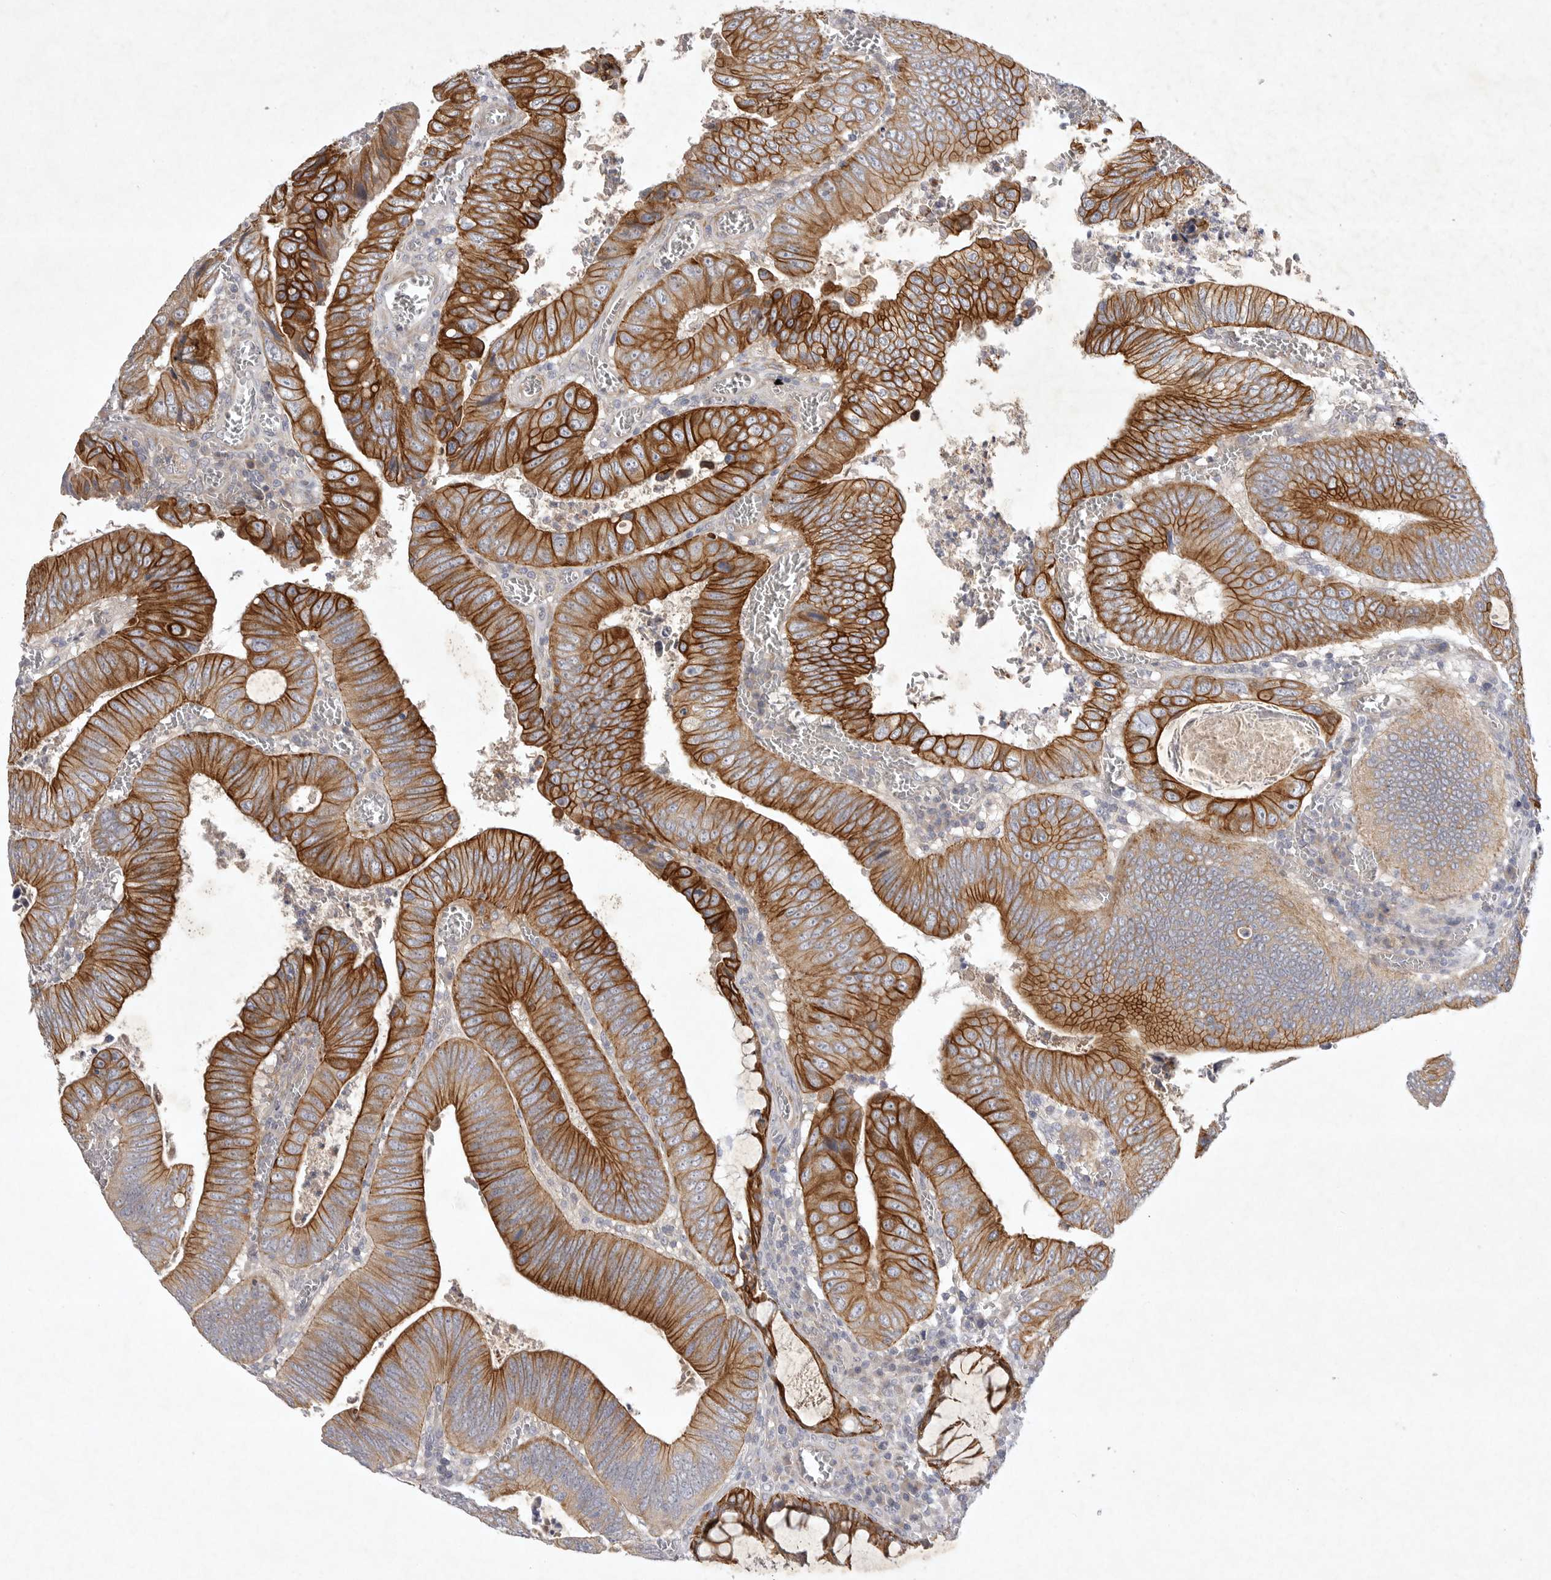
{"staining": {"intensity": "strong", "quantity": ">75%", "location": "cytoplasmic/membranous"}, "tissue": "colorectal cancer", "cell_type": "Tumor cells", "image_type": "cancer", "snomed": [{"axis": "morphology", "description": "Inflammation, NOS"}, {"axis": "morphology", "description": "Adenocarcinoma, NOS"}, {"axis": "topography", "description": "Colon"}], "caption": "High-power microscopy captured an immunohistochemistry (IHC) micrograph of colorectal cancer, revealing strong cytoplasmic/membranous staining in approximately >75% of tumor cells. Nuclei are stained in blue.", "gene": "BZW2", "patient": {"sex": "male", "age": 72}}